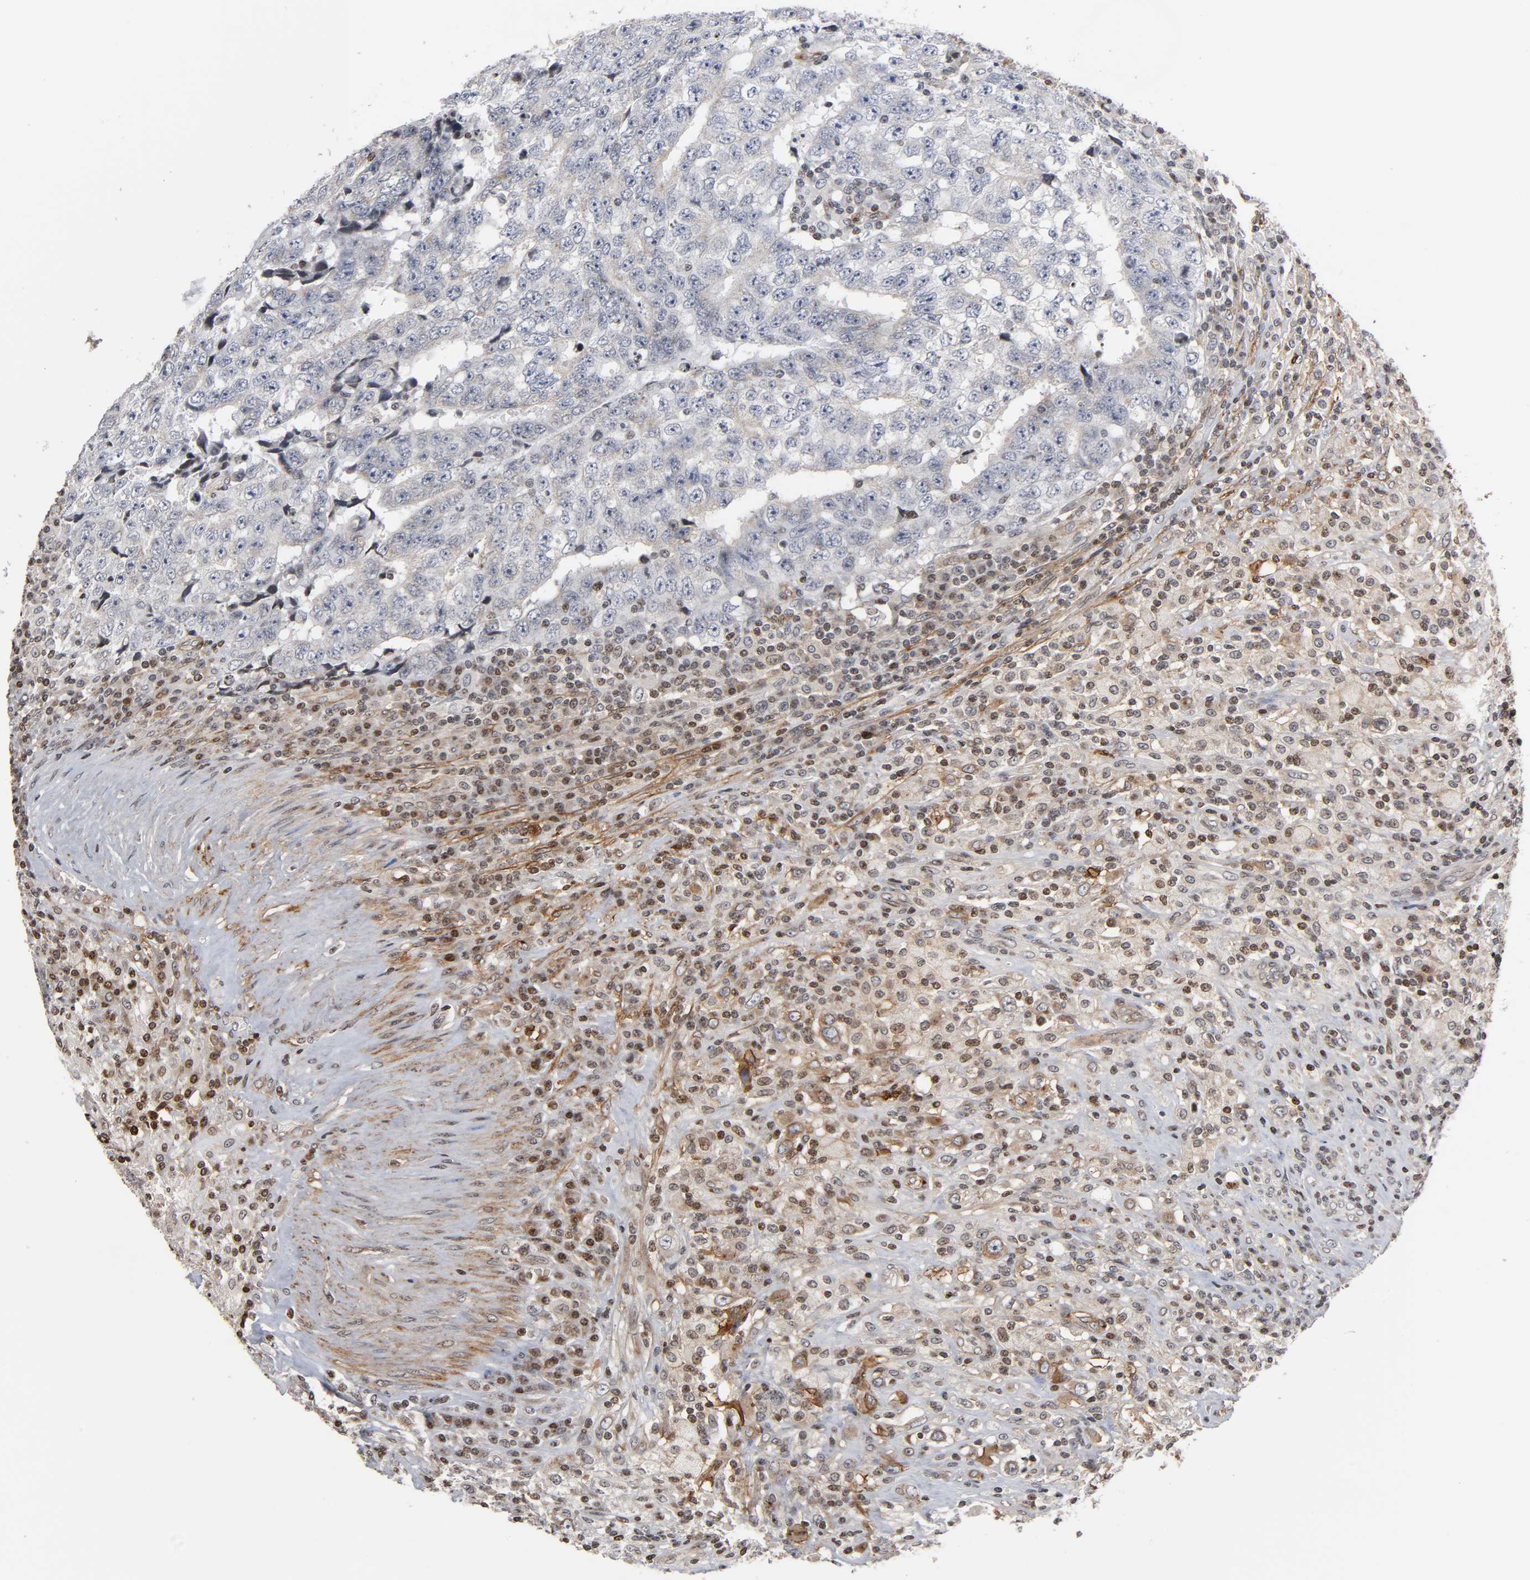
{"staining": {"intensity": "negative", "quantity": "none", "location": "none"}, "tissue": "testis cancer", "cell_type": "Tumor cells", "image_type": "cancer", "snomed": [{"axis": "morphology", "description": "Necrosis, NOS"}, {"axis": "morphology", "description": "Carcinoma, Embryonal, NOS"}, {"axis": "topography", "description": "Testis"}], "caption": "This is a micrograph of immunohistochemistry (IHC) staining of testis cancer, which shows no expression in tumor cells.", "gene": "ITGAV", "patient": {"sex": "male", "age": 19}}